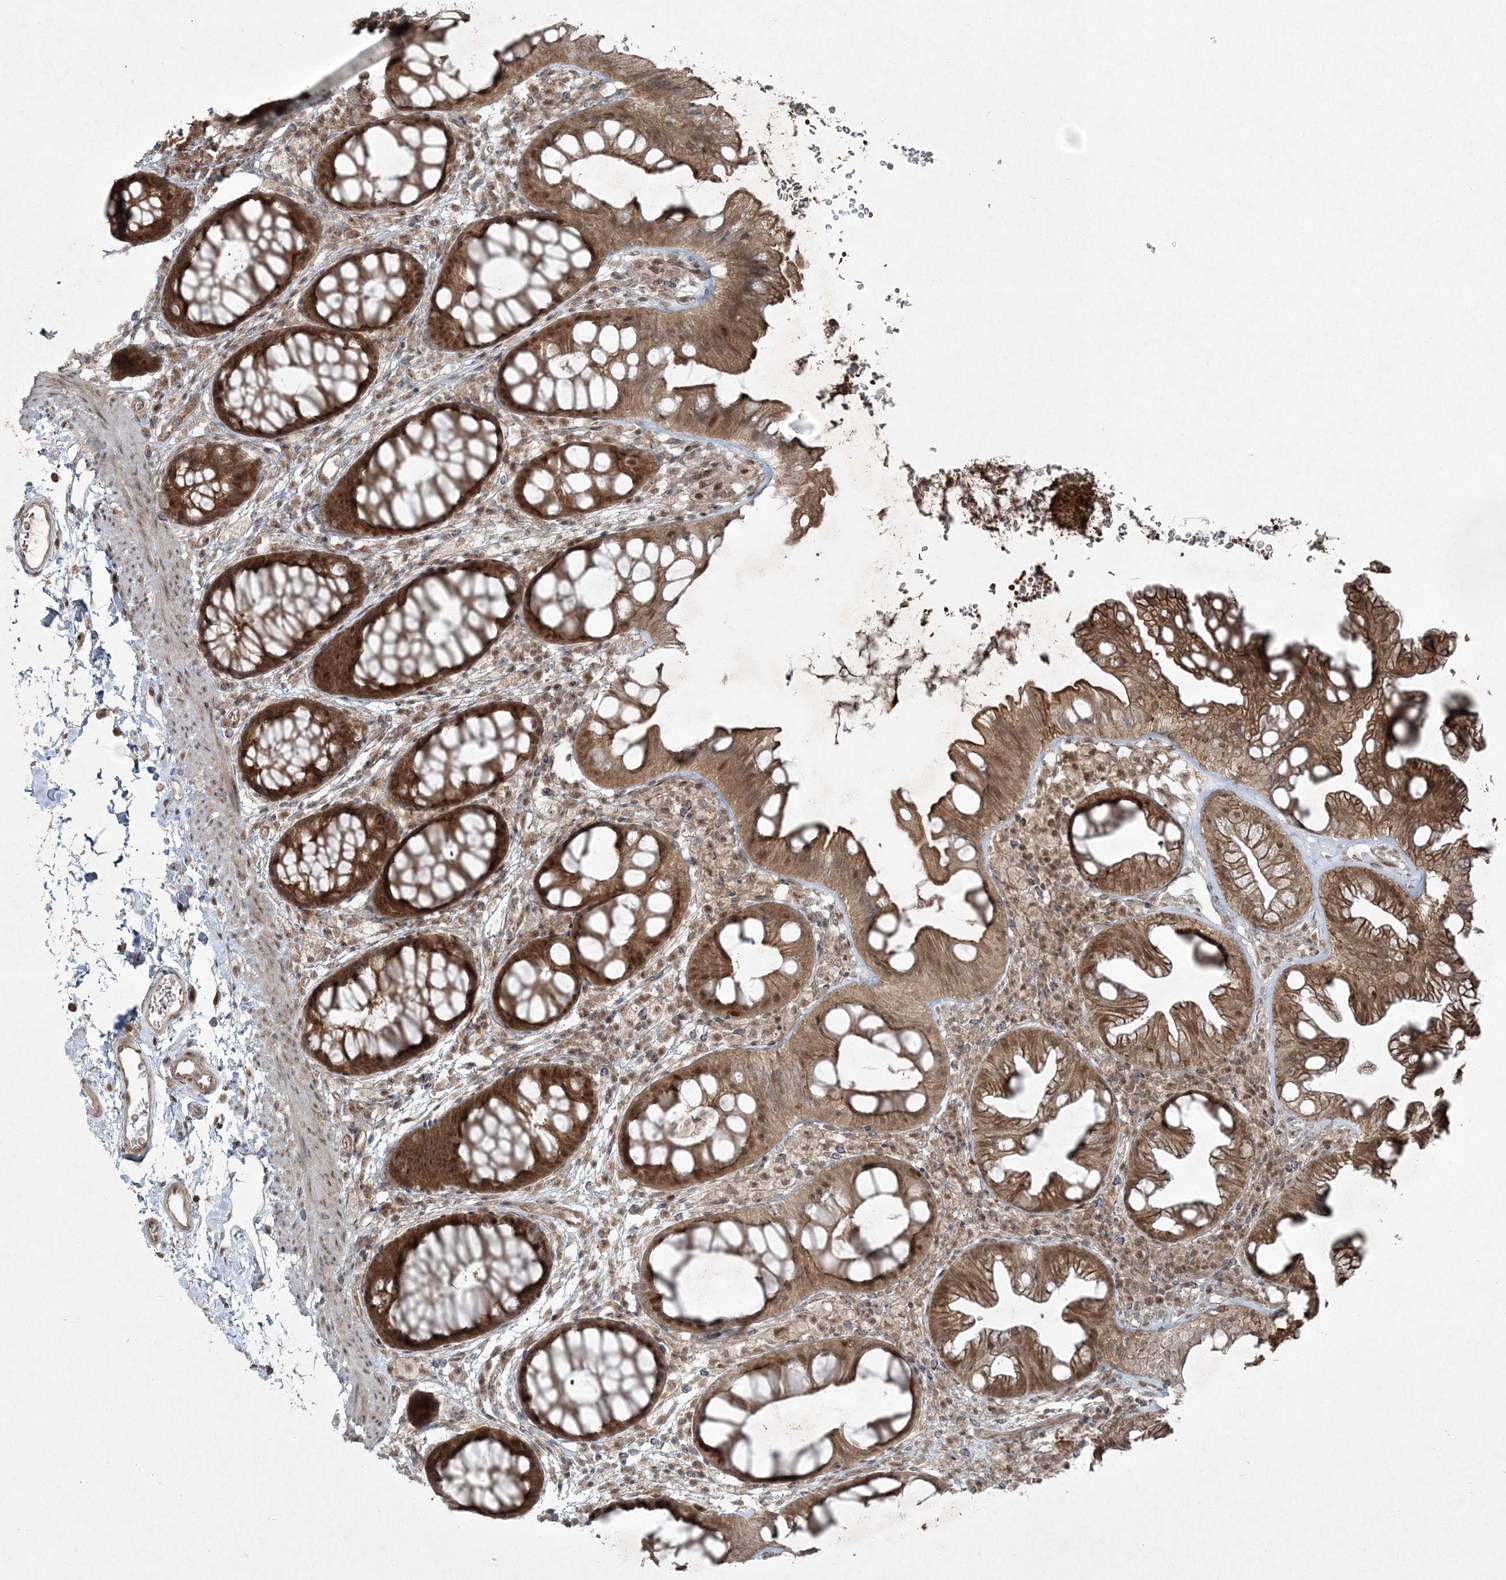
{"staining": {"intensity": "moderate", "quantity": ">75%", "location": "cytoplasmic/membranous"}, "tissue": "colon", "cell_type": "Endothelial cells", "image_type": "normal", "snomed": [{"axis": "morphology", "description": "Normal tissue, NOS"}, {"axis": "topography", "description": "Colon"}], "caption": "A brown stain labels moderate cytoplasmic/membranous positivity of a protein in endothelial cells of benign colon. The protein of interest is stained brown, and the nuclei are stained in blue (DAB IHC with brightfield microscopy, high magnification).", "gene": "FBXL17", "patient": {"sex": "female", "age": 62}}